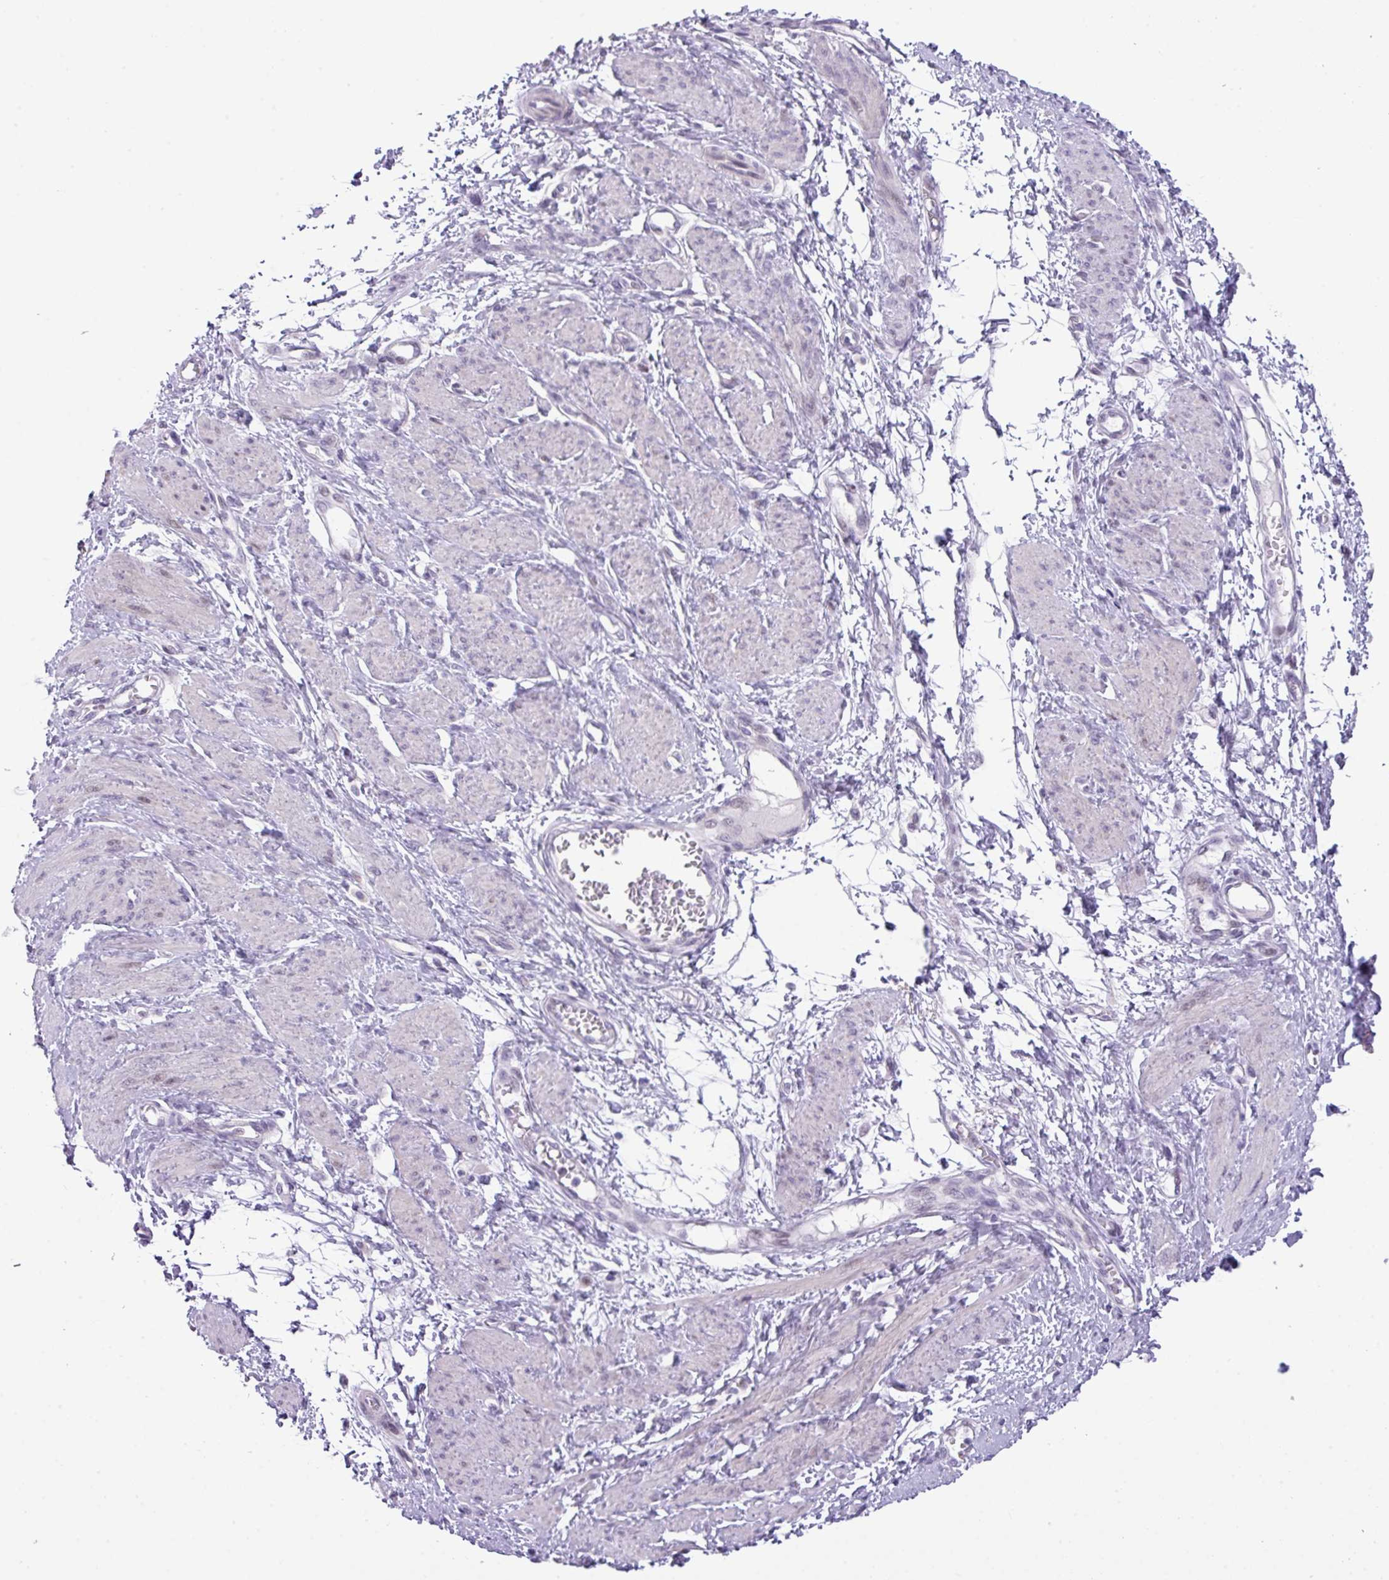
{"staining": {"intensity": "negative", "quantity": "none", "location": "none"}, "tissue": "smooth muscle", "cell_type": "Smooth muscle cells", "image_type": "normal", "snomed": [{"axis": "morphology", "description": "Normal tissue, NOS"}, {"axis": "topography", "description": "Smooth muscle"}, {"axis": "topography", "description": "Uterus"}], "caption": "Micrograph shows no protein positivity in smooth muscle cells of unremarkable smooth muscle. (Brightfield microscopy of DAB IHC at high magnification).", "gene": "ANKRD13B", "patient": {"sex": "female", "age": 39}}